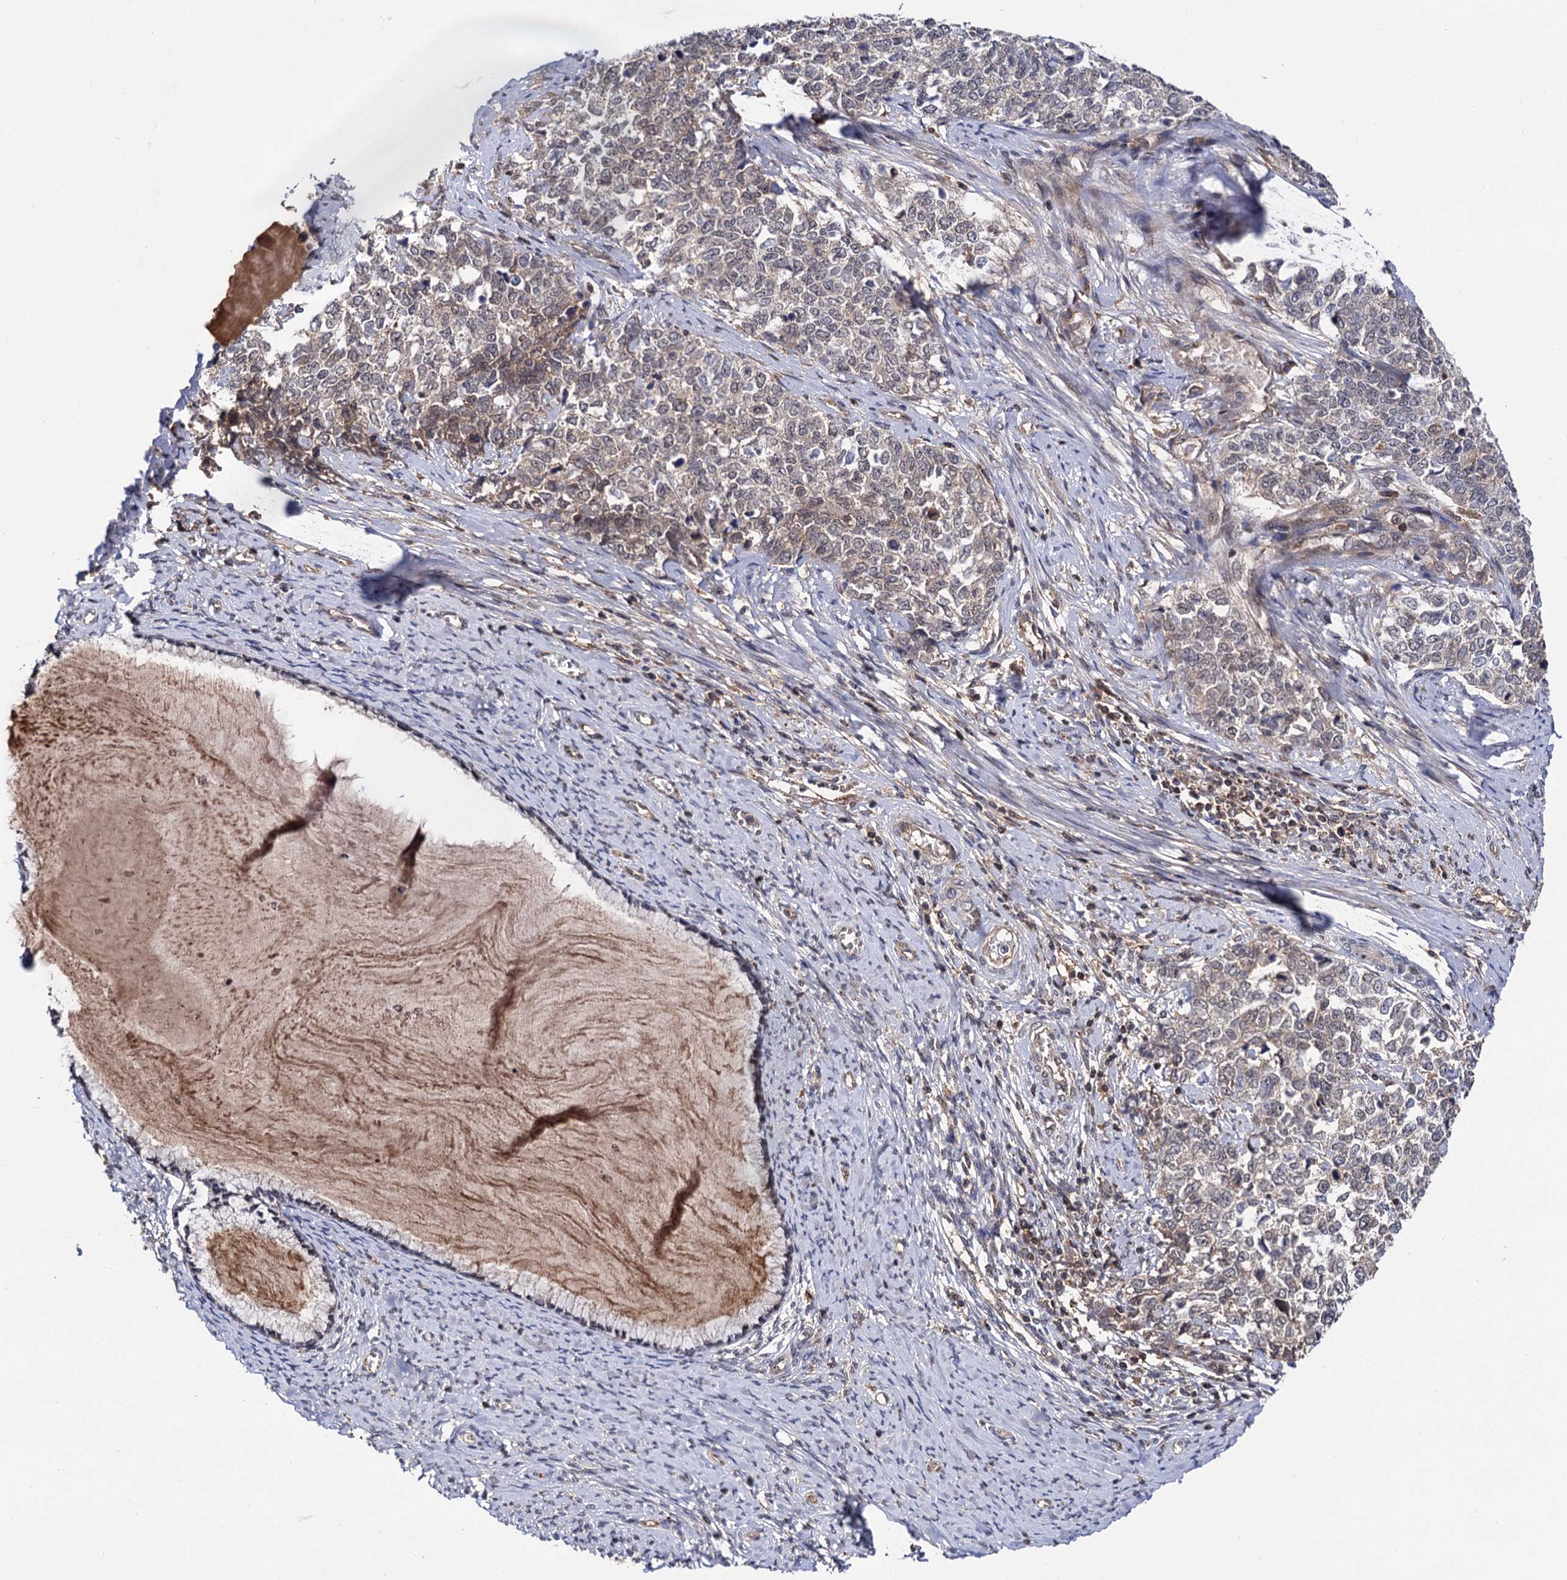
{"staining": {"intensity": "moderate", "quantity": "25%-75%", "location": "cytoplasmic/membranous"}, "tissue": "cervical cancer", "cell_type": "Tumor cells", "image_type": "cancer", "snomed": [{"axis": "morphology", "description": "Squamous cell carcinoma, NOS"}, {"axis": "topography", "description": "Cervix"}], "caption": "This is an image of immunohistochemistry staining of cervical cancer (squamous cell carcinoma), which shows moderate staining in the cytoplasmic/membranous of tumor cells.", "gene": "MICAL2", "patient": {"sex": "female", "age": 63}}